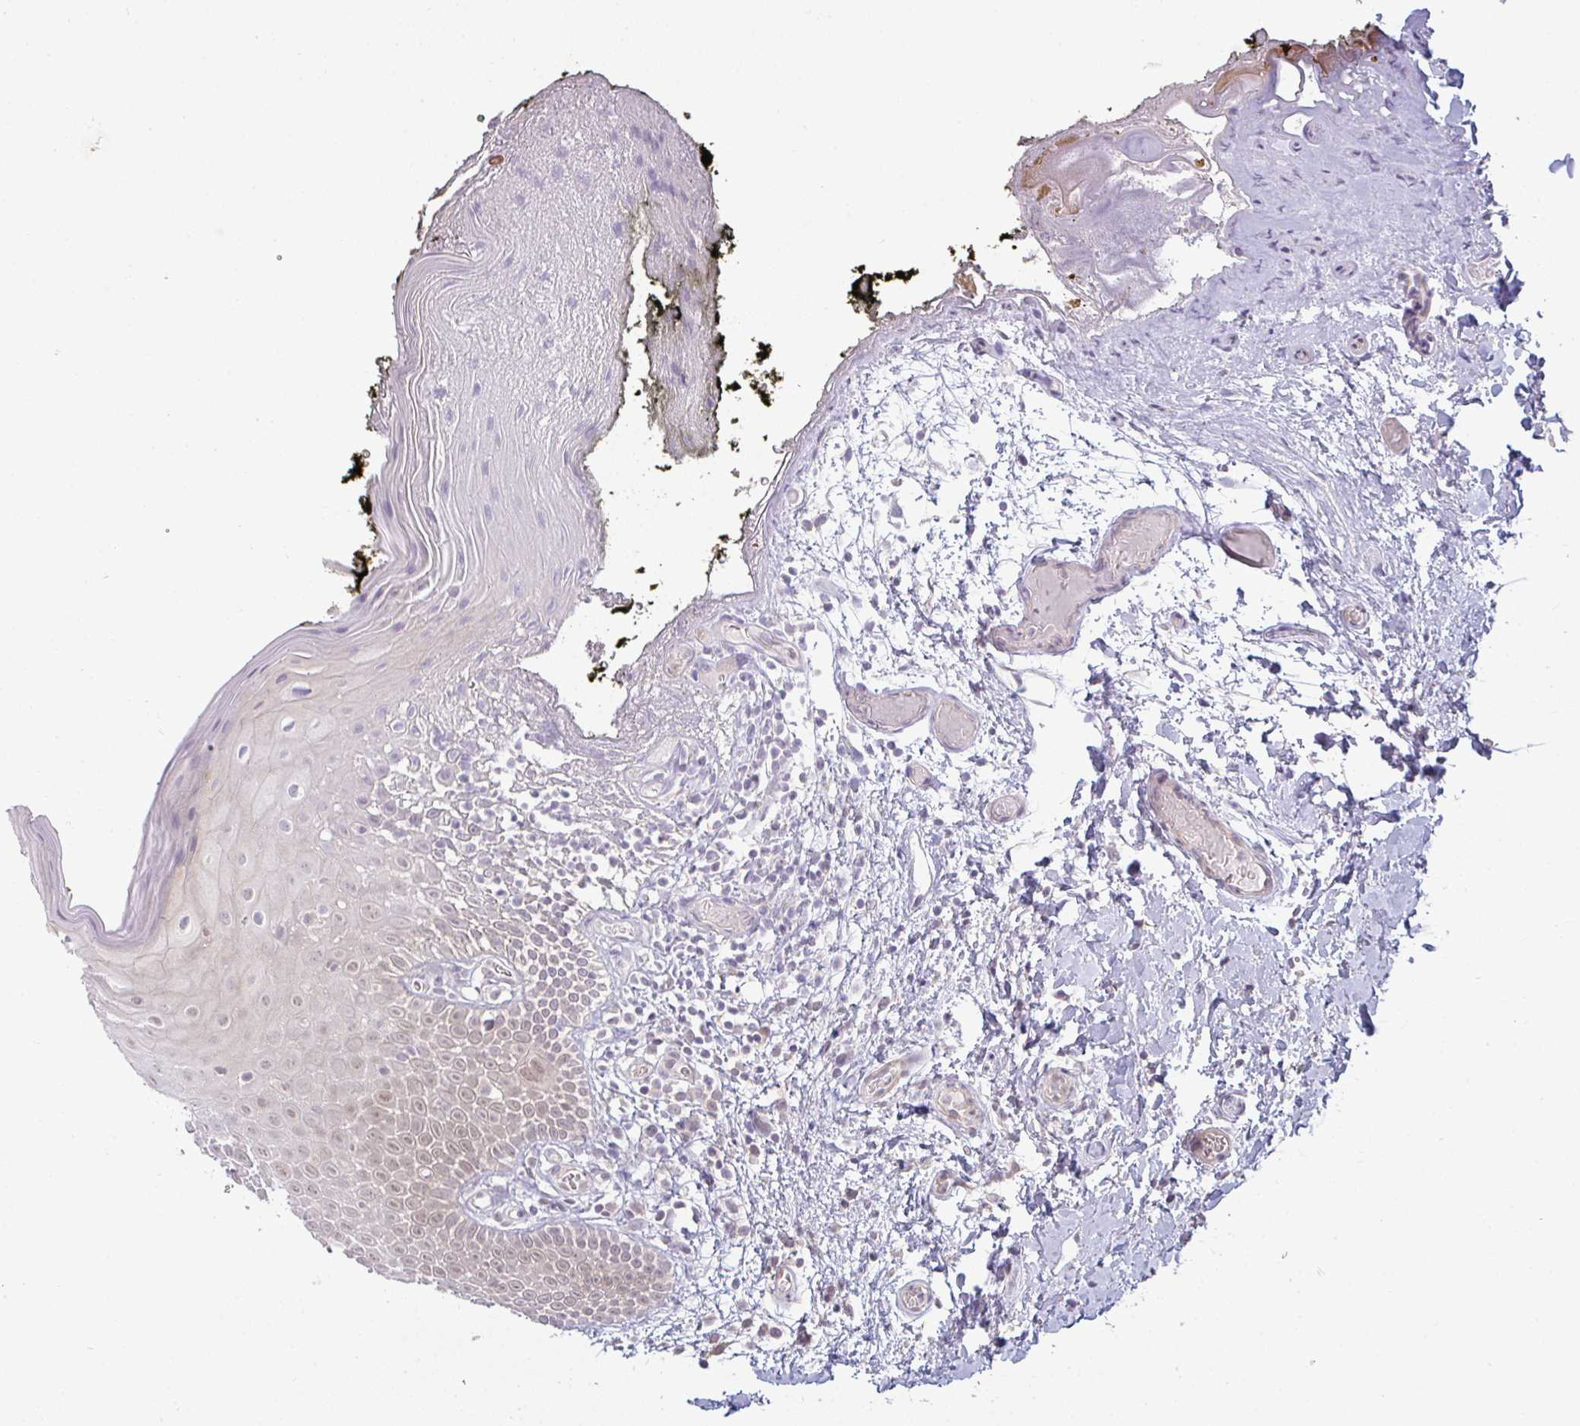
{"staining": {"intensity": "negative", "quantity": "none", "location": "none"}, "tissue": "oral mucosa", "cell_type": "Squamous epithelial cells", "image_type": "normal", "snomed": [{"axis": "morphology", "description": "Normal tissue, NOS"}, {"axis": "morphology", "description": "Squamous cell carcinoma, NOS"}, {"axis": "topography", "description": "Oral tissue"}, {"axis": "topography", "description": "Tounge, NOS"}, {"axis": "topography", "description": "Head-Neck"}], "caption": "Histopathology image shows no significant protein expression in squamous epithelial cells of benign oral mucosa. The staining was performed using DAB (3,3'-diaminobenzidine) to visualize the protein expression in brown, while the nuclei were stained in blue with hematoxylin (Magnification: 20x).", "gene": "CSE1L", "patient": {"sex": "male", "age": 76}}